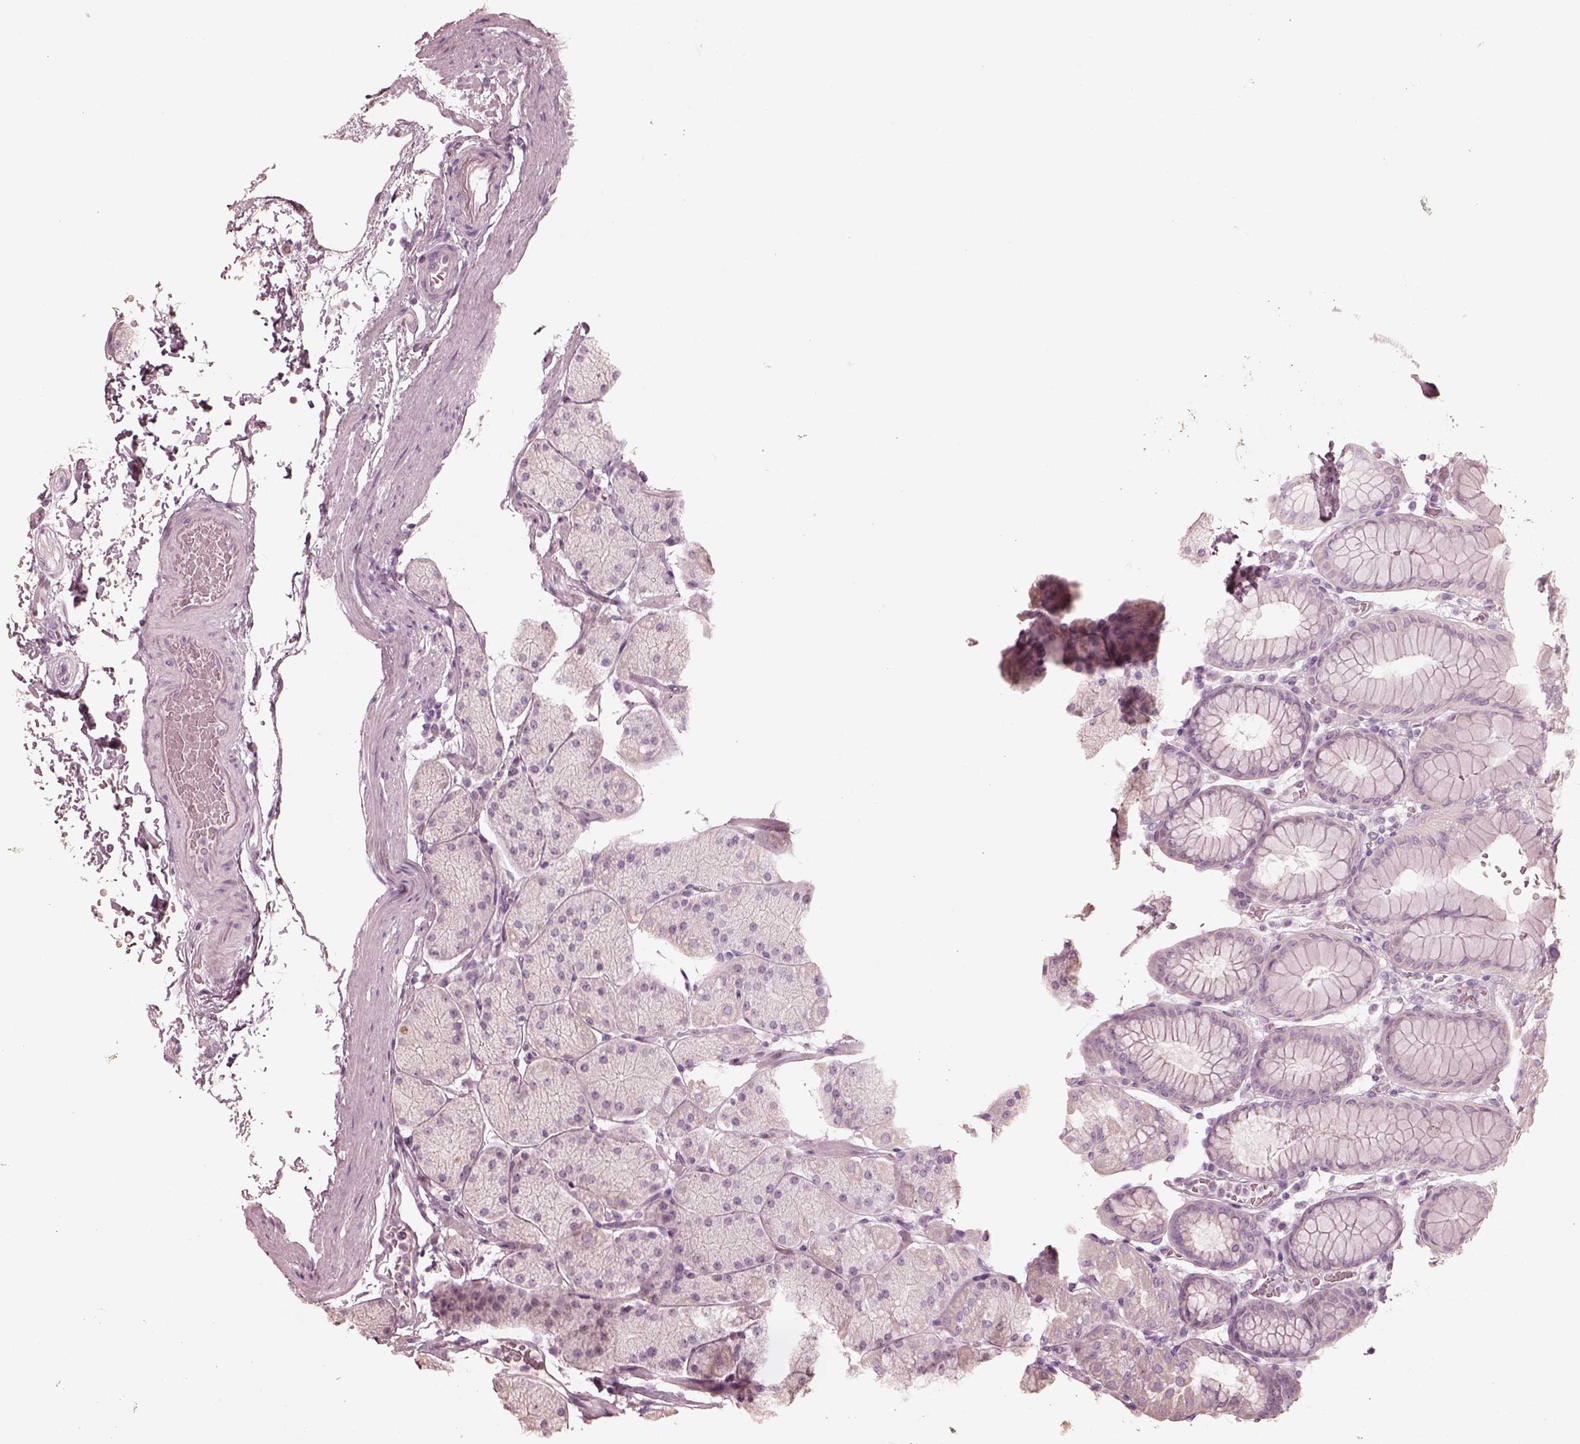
{"staining": {"intensity": "negative", "quantity": "none", "location": "none"}, "tissue": "stomach", "cell_type": "Glandular cells", "image_type": "normal", "snomed": [{"axis": "morphology", "description": "Normal tissue, NOS"}, {"axis": "topography", "description": "Stomach, upper"}, {"axis": "topography", "description": "Stomach"}], "caption": "Protein analysis of unremarkable stomach reveals no significant staining in glandular cells.", "gene": "ZP4", "patient": {"sex": "male", "age": 76}}